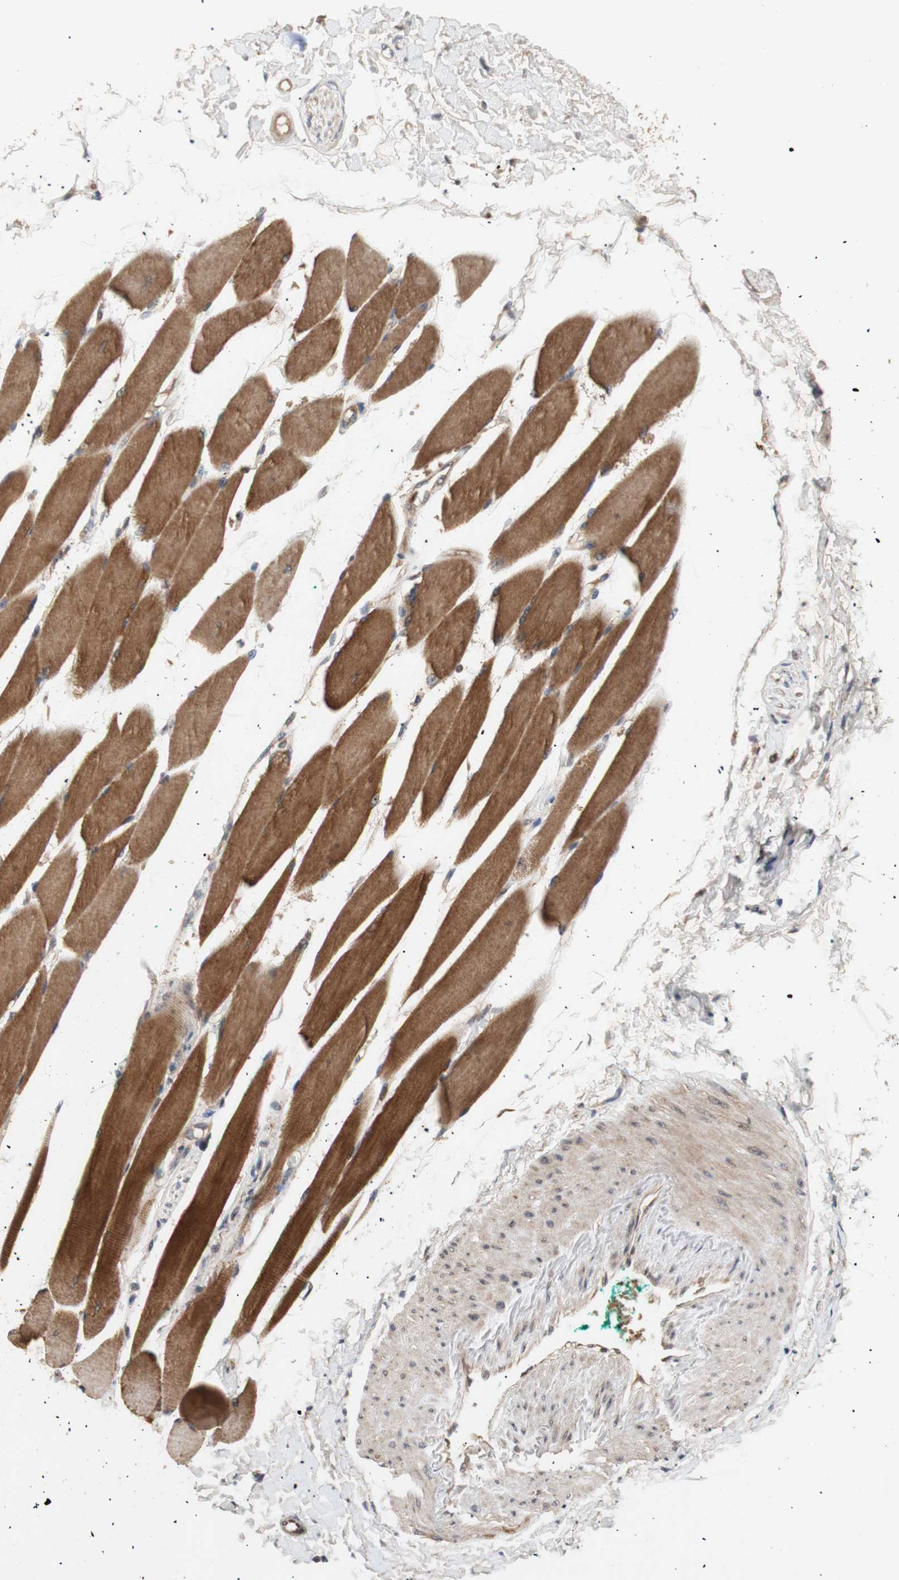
{"staining": {"intensity": "moderate", "quantity": ">75%", "location": "cytoplasmic/membranous"}, "tissue": "skeletal muscle", "cell_type": "Myocytes", "image_type": "normal", "snomed": [{"axis": "morphology", "description": "Normal tissue, NOS"}, {"axis": "topography", "description": "Skeletal muscle"}, {"axis": "topography", "description": "Oral tissue"}, {"axis": "topography", "description": "Peripheral nerve tissue"}], "caption": "Protein expression analysis of unremarkable skeletal muscle displays moderate cytoplasmic/membranous staining in about >75% of myocytes.", "gene": "PKN1", "patient": {"sex": "female", "age": 84}}